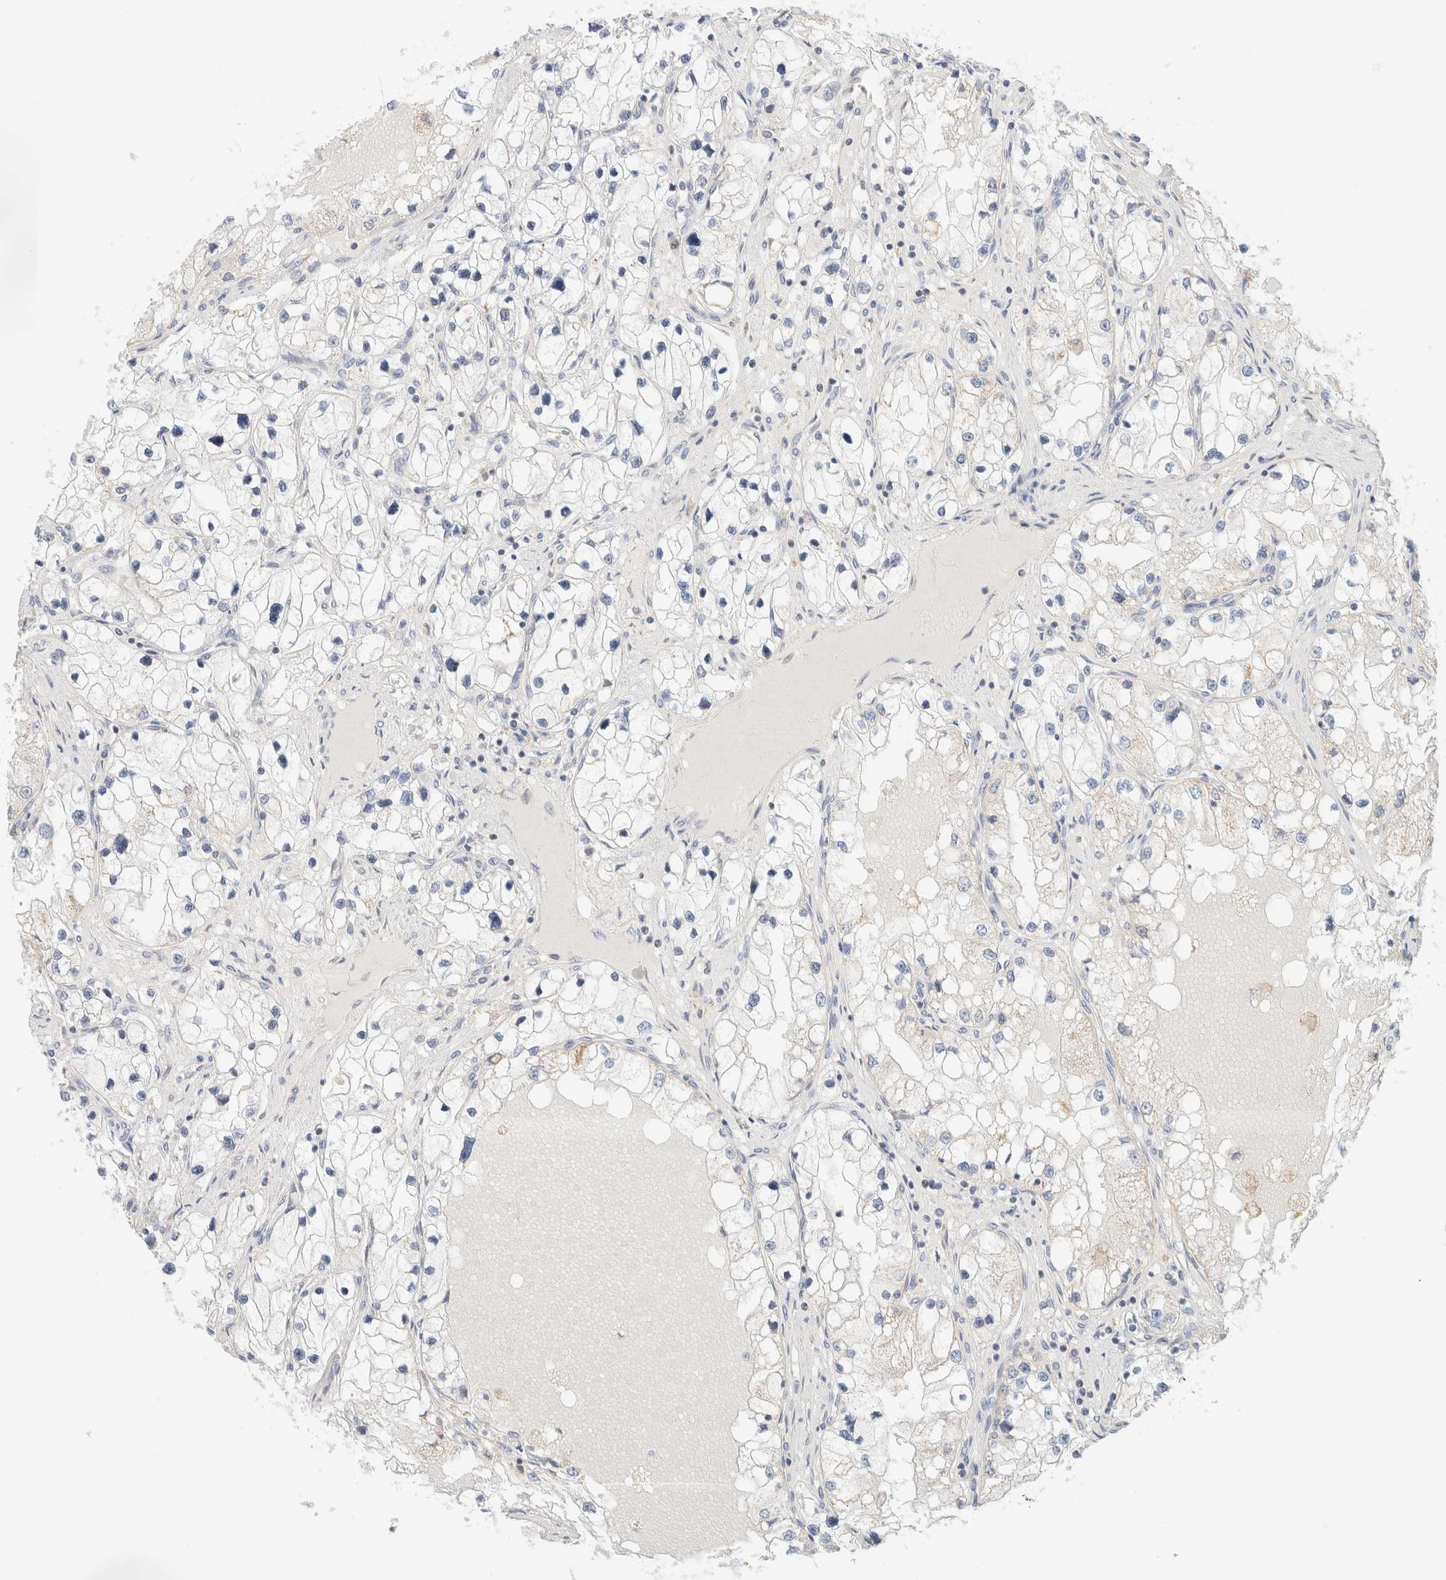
{"staining": {"intensity": "negative", "quantity": "none", "location": "none"}, "tissue": "renal cancer", "cell_type": "Tumor cells", "image_type": "cancer", "snomed": [{"axis": "morphology", "description": "Adenocarcinoma, NOS"}, {"axis": "topography", "description": "Kidney"}], "caption": "Immunohistochemistry (IHC) histopathology image of human adenocarcinoma (renal) stained for a protein (brown), which demonstrates no staining in tumor cells. (DAB immunohistochemistry with hematoxylin counter stain).", "gene": "HDHD3", "patient": {"sex": "male", "age": 68}}